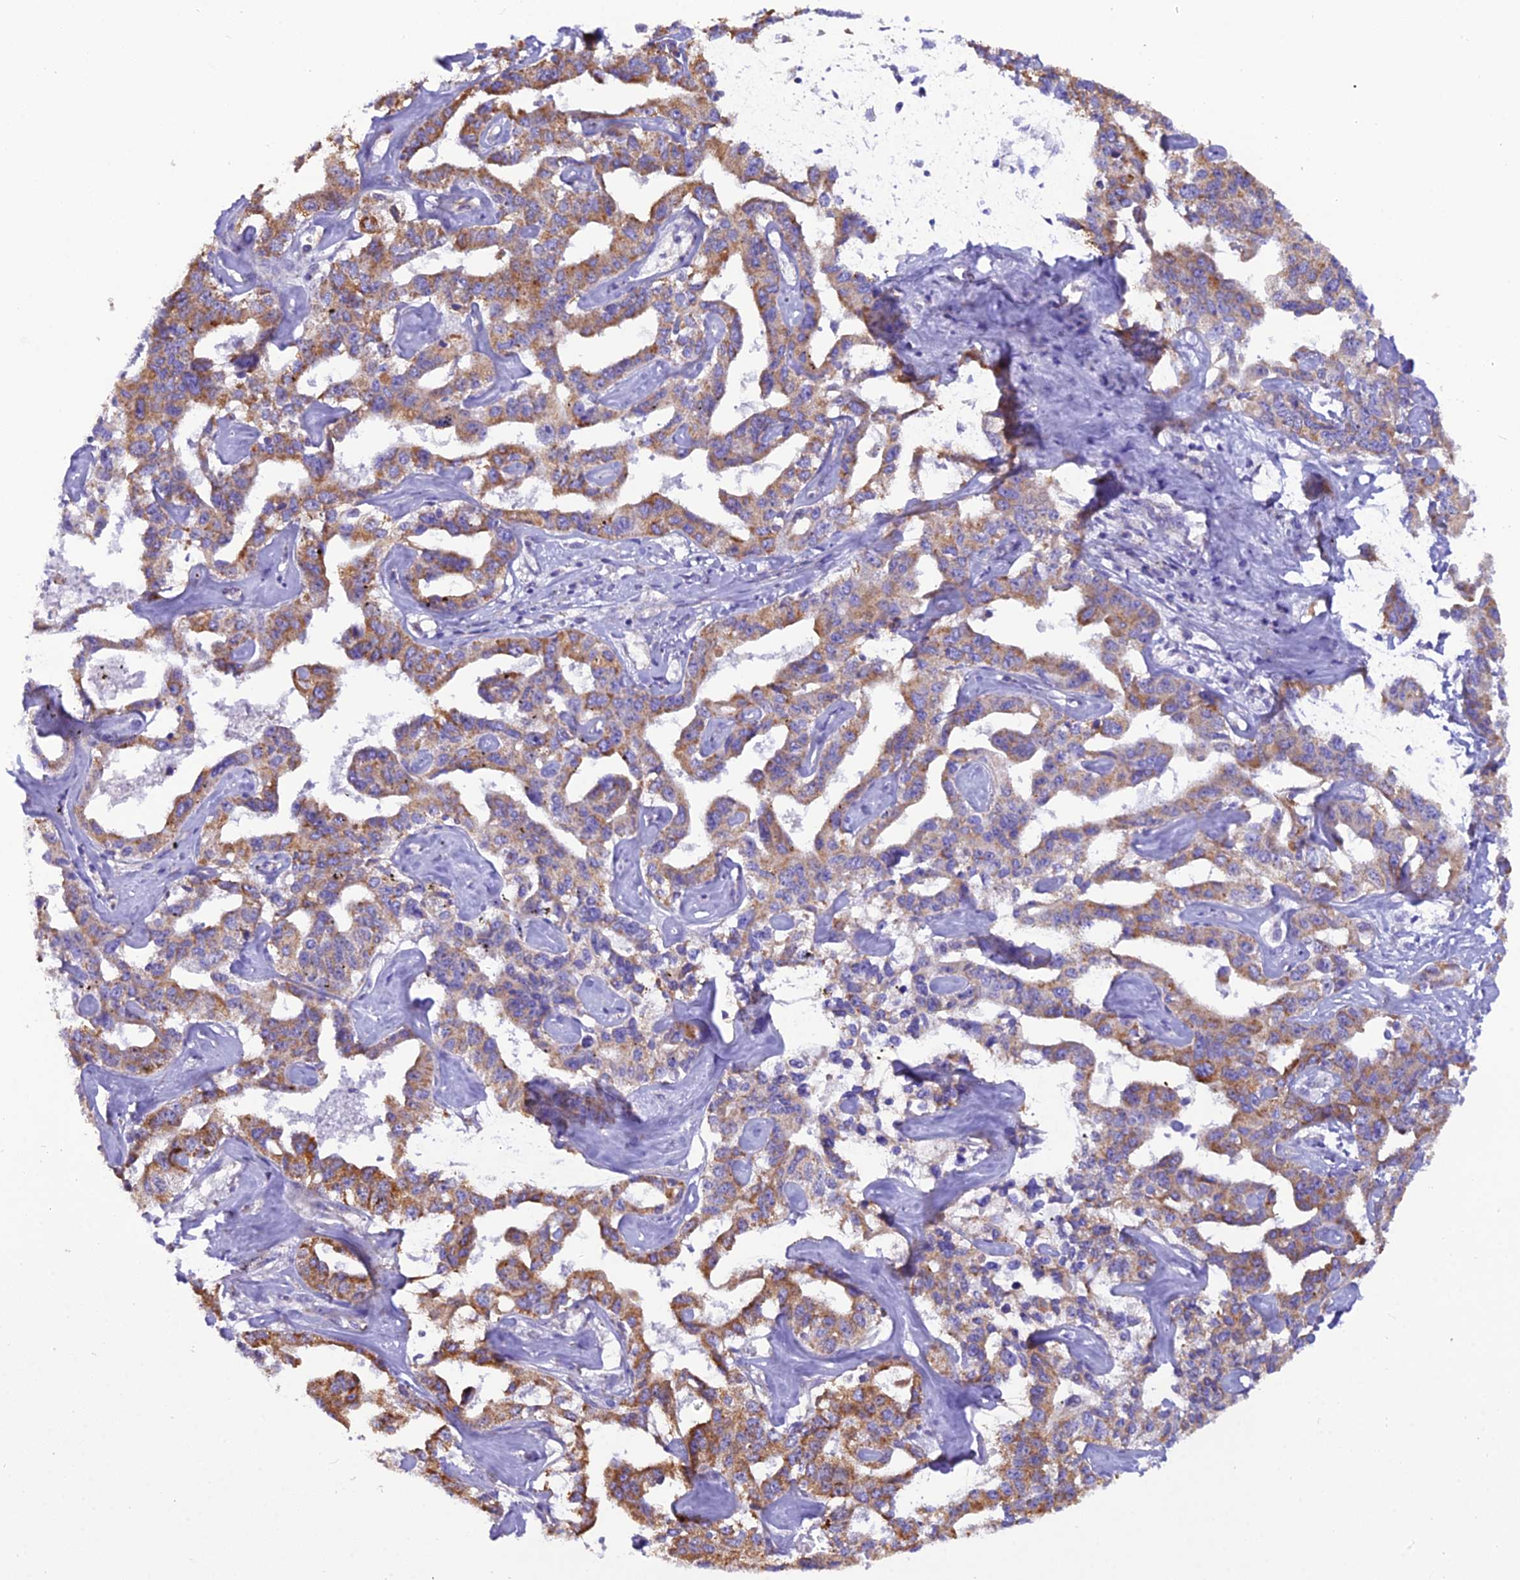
{"staining": {"intensity": "moderate", "quantity": ">75%", "location": "cytoplasmic/membranous"}, "tissue": "liver cancer", "cell_type": "Tumor cells", "image_type": "cancer", "snomed": [{"axis": "morphology", "description": "Cholangiocarcinoma"}, {"axis": "topography", "description": "Liver"}], "caption": "This is an image of IHC staining of liver cholangiocarcinoma, which shows moderate staining in the cytoplasmic/membranous of tumor cells.", "gene": "GPD1", "patient": {"sex": "male", "age": 59}}